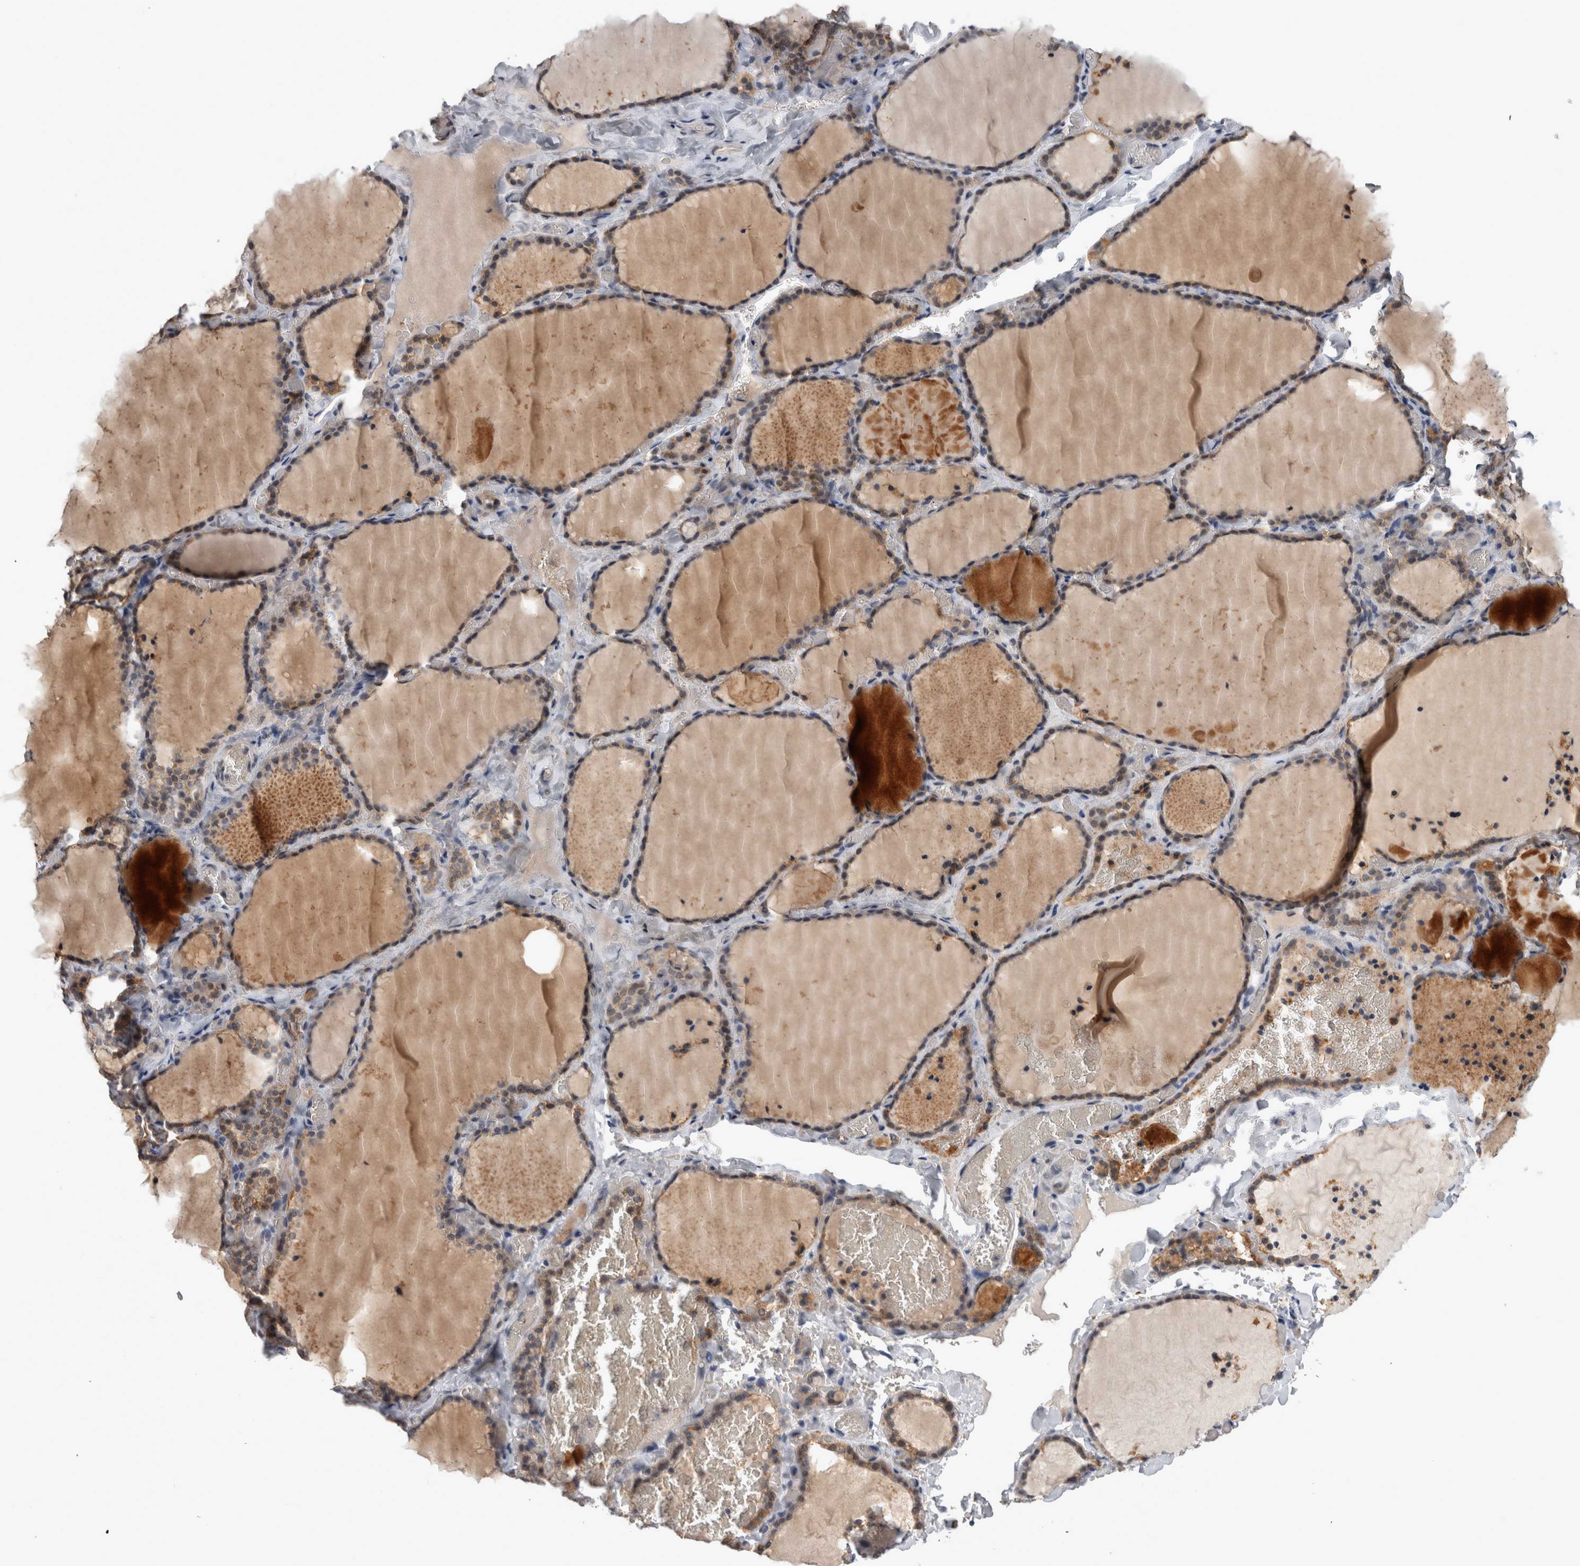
{"staining": {"intensity": "moderate", "quantity": ">75%", "location": "cytoplasmic/membranous"}, "tissue": "thyroid gland", "cell_type": "Glandular cells", "image_type": "normal", "snomed": [{"axis": "morphology", "description": "Normal tissue, NOS"}, {"axis": "topography", "description": "Thyroid gland"}], "caption": "Immunohistochemistry photomicrograph of unremarkable thyroid gland stained for a protein (brown), which shows medium levels of moderate cytoplasmic/membranous staining in about >75% of glandular cells.", "gene": "PEBP4", "patient": {"sex": "female", "age": 22}}